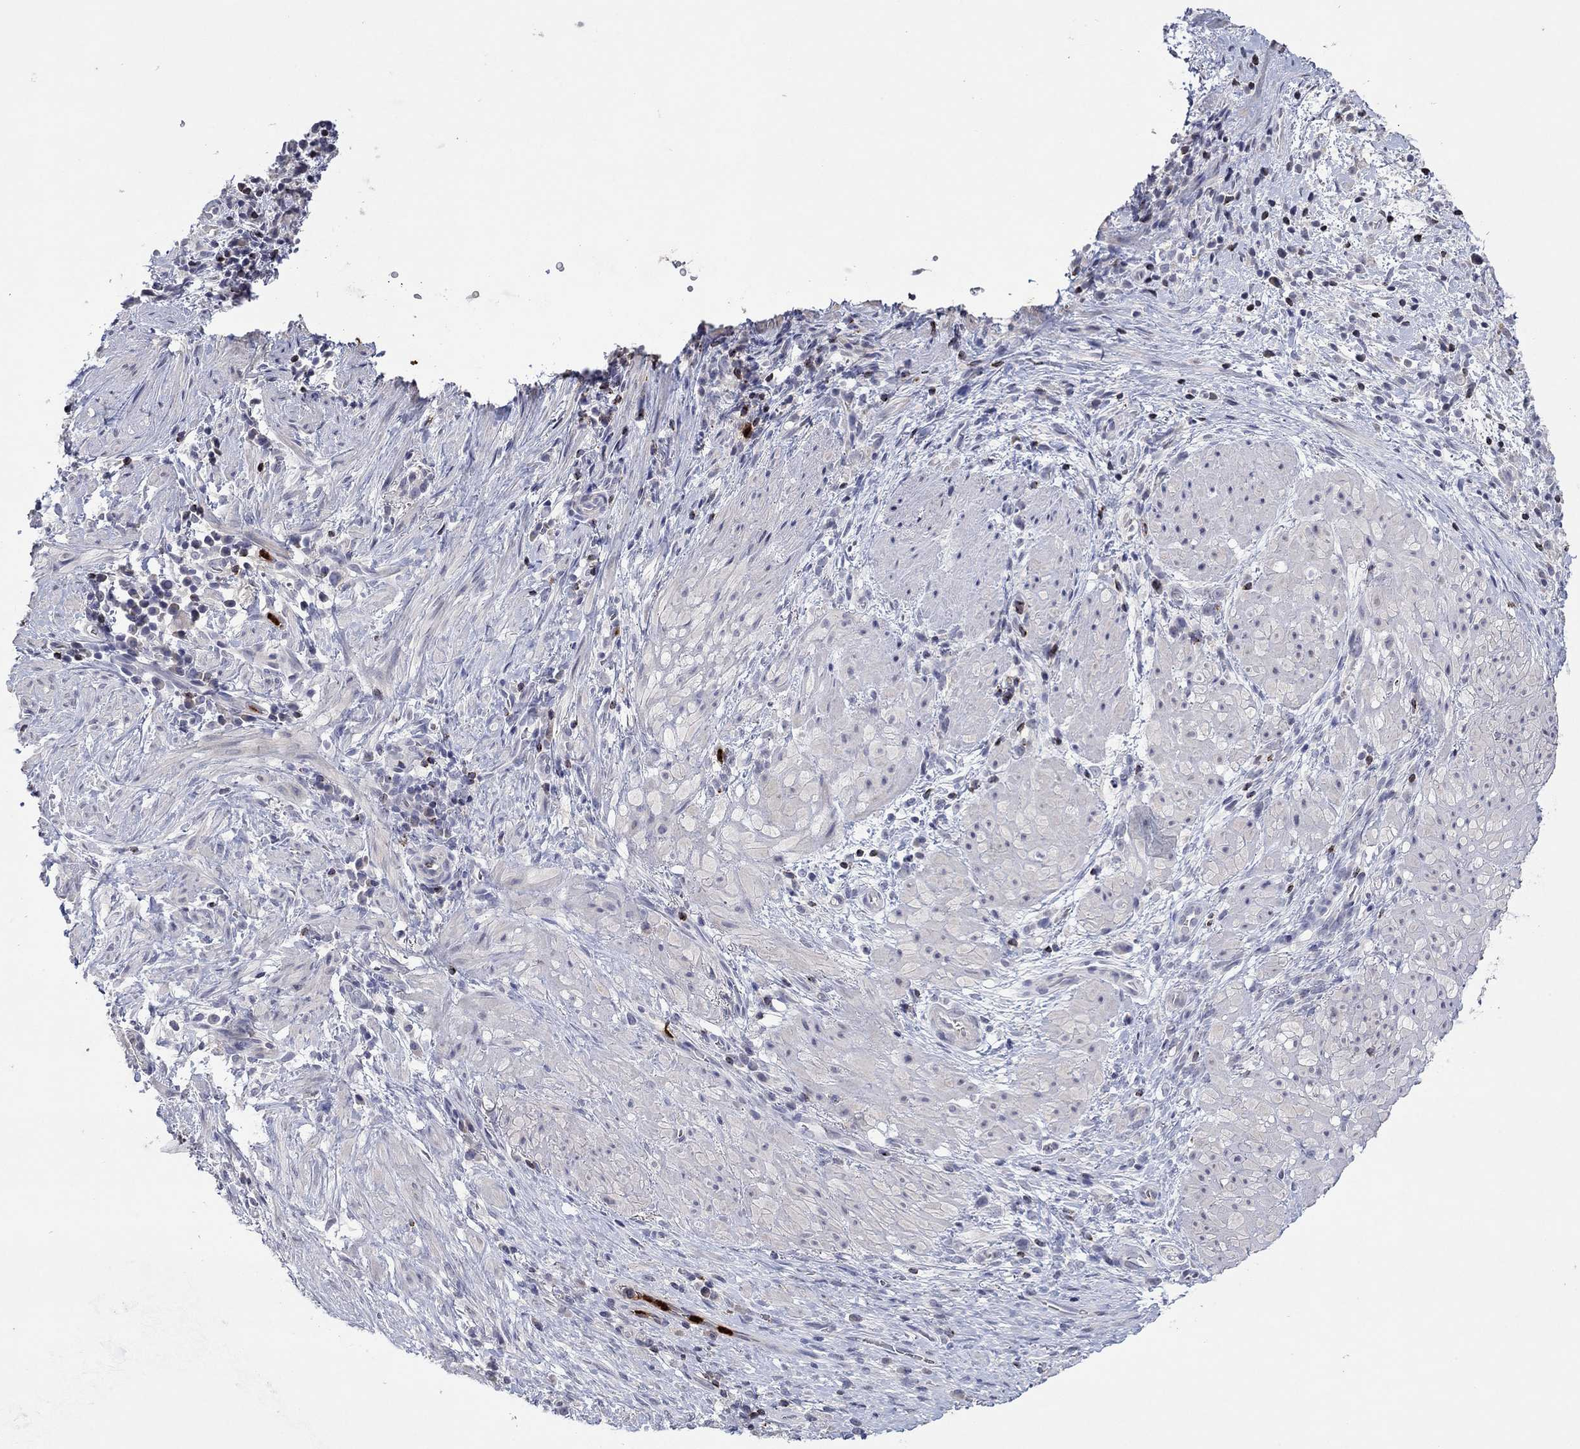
{"staining": {"intensity": "negative", "quantity": "none", "location": "none"}, "tissue": "stomach cancer", "cell_type": "Tumor cells", "image_type": "cancer", "snomed": [{"axis": "morphology", "description": "Adenocarcinoma, NOS"}, {"axis": "topography", "description": "Stomach"}], "caption": "High magnification brightfield microscopy of adenocarcinoma (stomach) stained with DAB (brown) and counterstained with hematoxylin (blue): tumor cells show no significant staining.", "gene": "CCL5", "patient": {"sex": "female", "age": 57}}